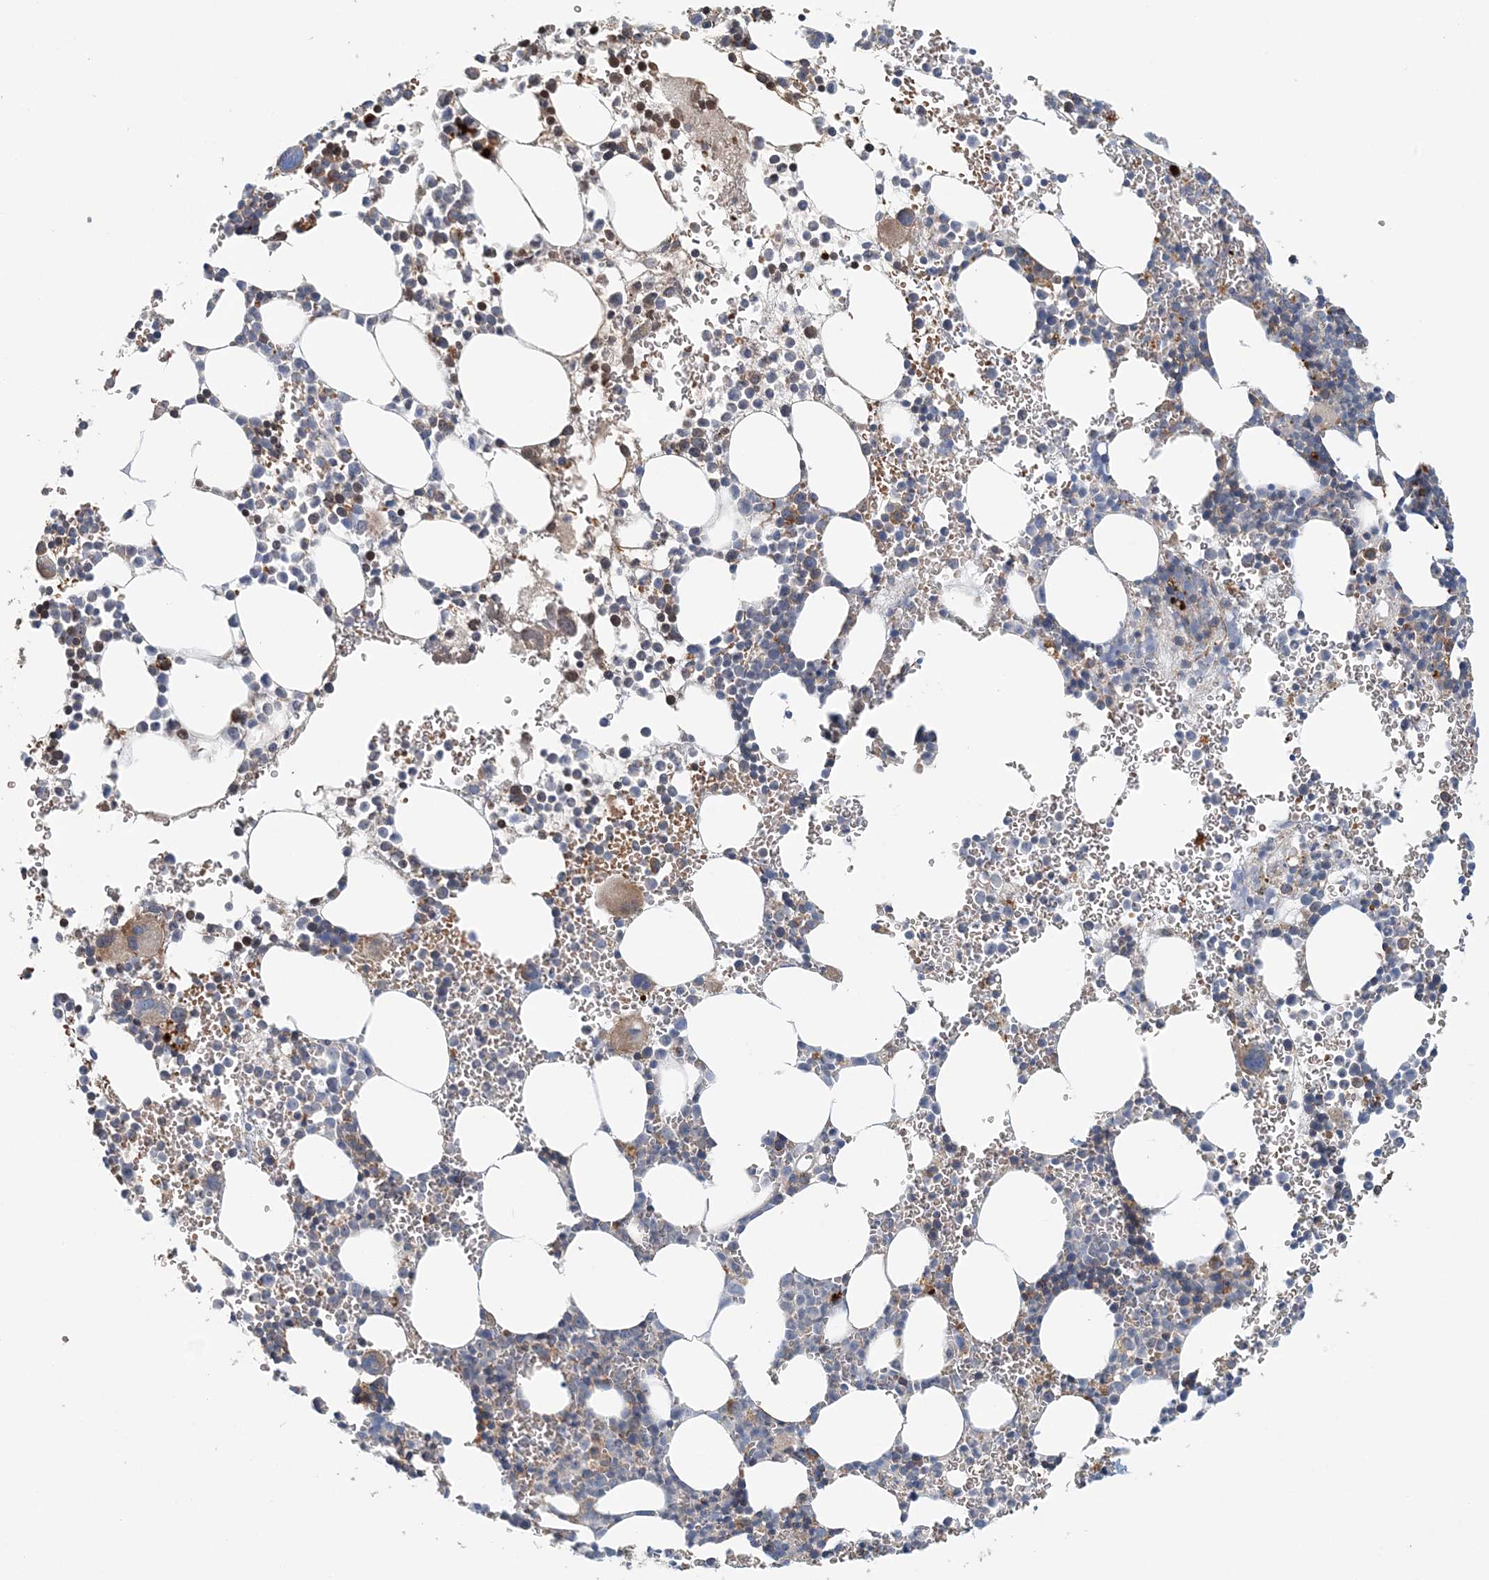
{"staining": {"intensity": "moderate", "quantity": "<25%", "location": "cytoplasmic/membranous"}, "tissue": "bone marrow", "cell_type": "Hematopoietic cells", "image_type": "normal", "snomed": [{"axis": "morphology", "description": "Normal tissue, NOS"}, {"axis": "topography", "description": "Bone marrow"}], "caption": "The micrograph displays staining of normal bone marrow, revealing moderate cytoplasmic/membranous protein expression (brown color) within hematopoietic cells. Using DAB (3,3'-diaminobenzidine) (brown) and hematoxylin (blue) stains, captured at high magnification using brightfield microscopy.", "gene": "TTI1", "patient": {"sex": "female", "age": 78}}